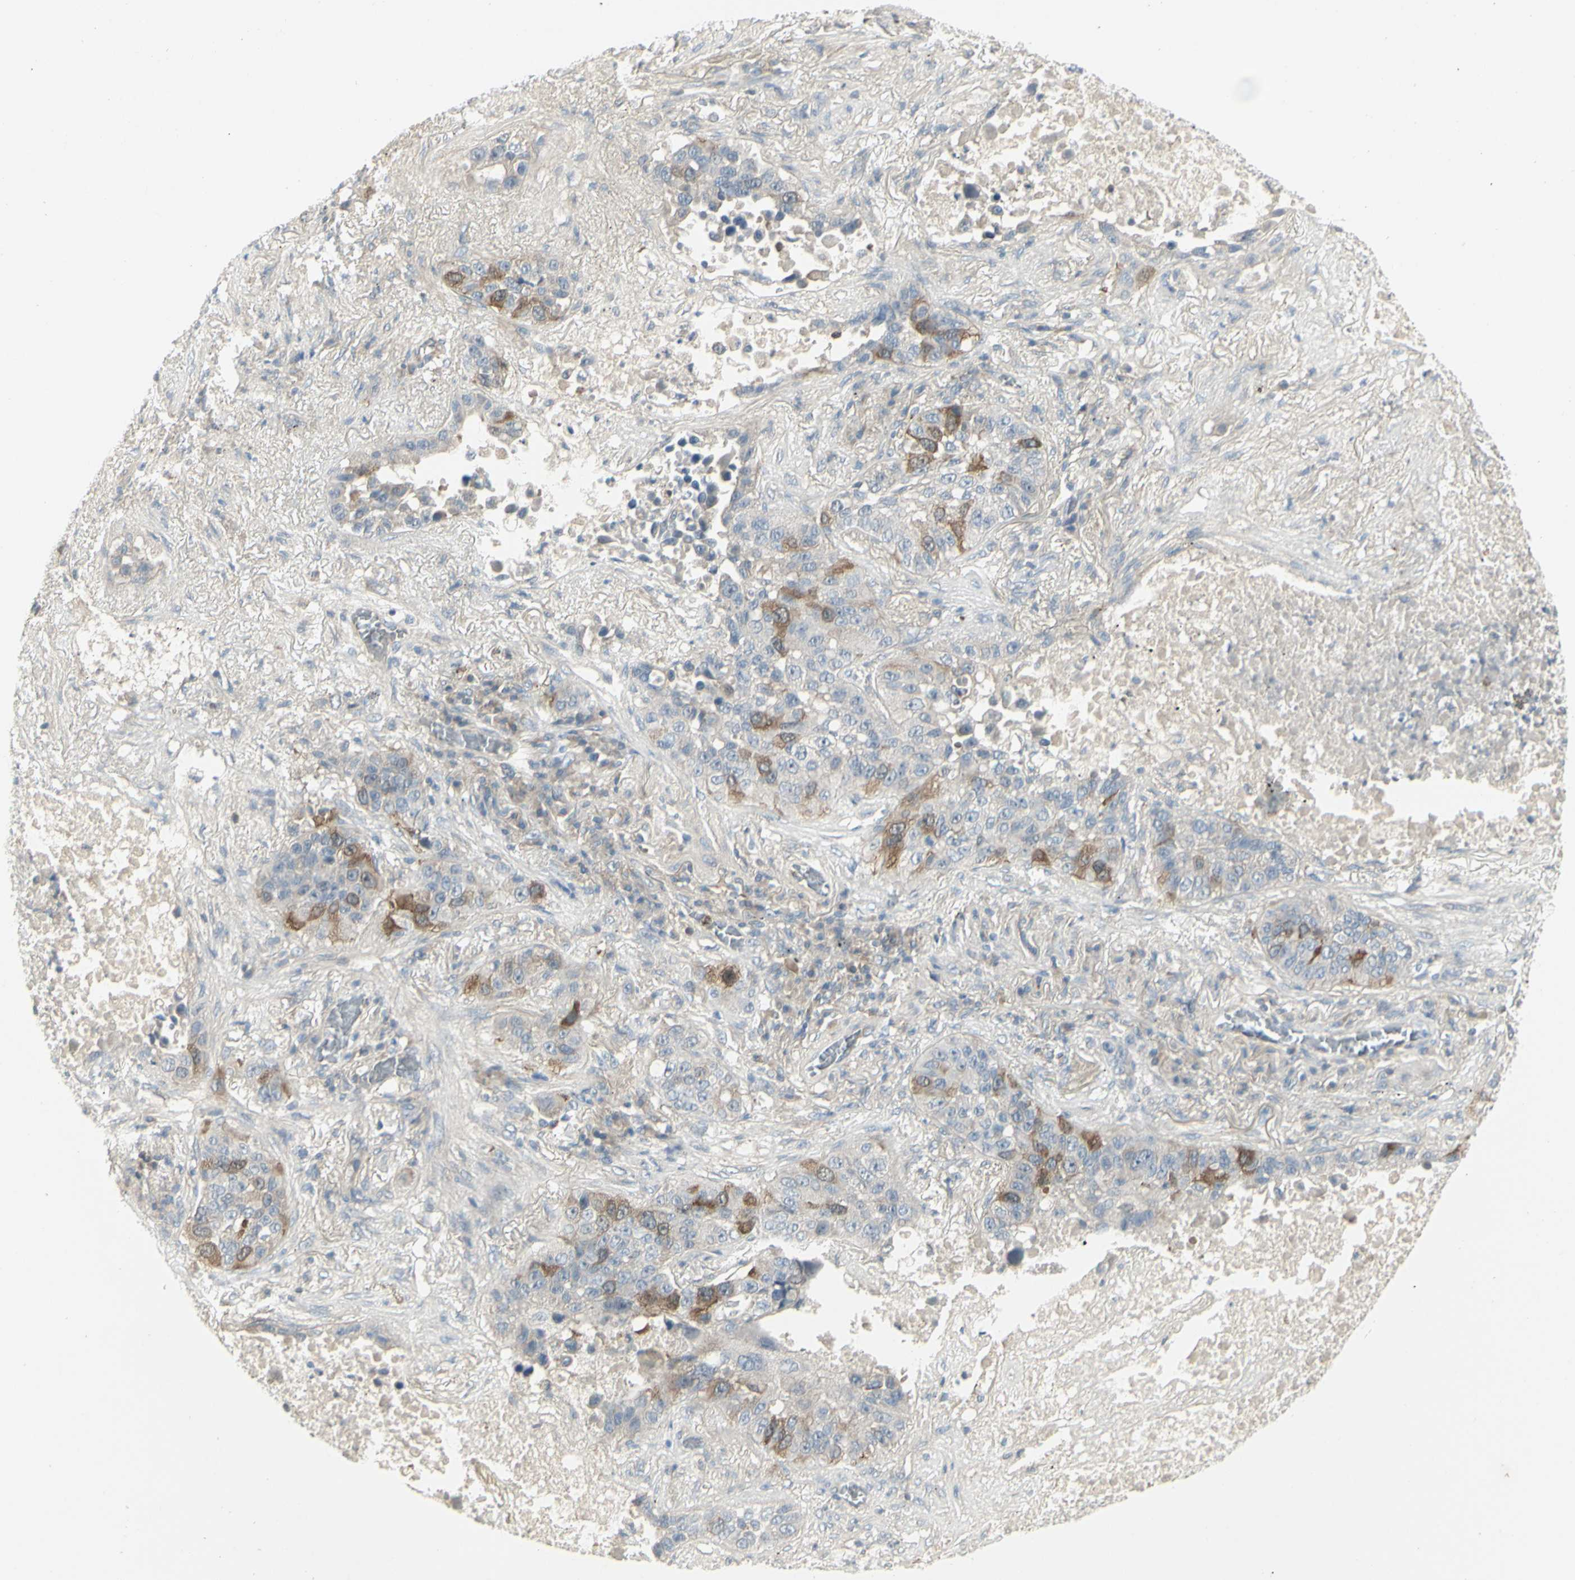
{"staining": {"intensity": "moderate", "quantity": "25%-75%", "location": "cytoplasmic/membranous"}, "tissue": "lung cancer", "cell_type": "Tumor cells", "image_type": "cancer", "snomed": [{"axis": "morphology", "description": "Squamous cell carcinoma, NOS"}, {"axis": "topography", "description": "Lung"}], "caption": "Protein expression analysis of human lung cancer reveals moderate cytoplasmic/membranous positivity in about 25%-75% of tumor cells. Using DAB (3,3'-diaminobenzidine) (brown) and hematoxylin (blue) stains, captured at high magnification using brightfield microscopy.", "gene": "CCNB2", "patient": {"sex": "male", "age": 57}}